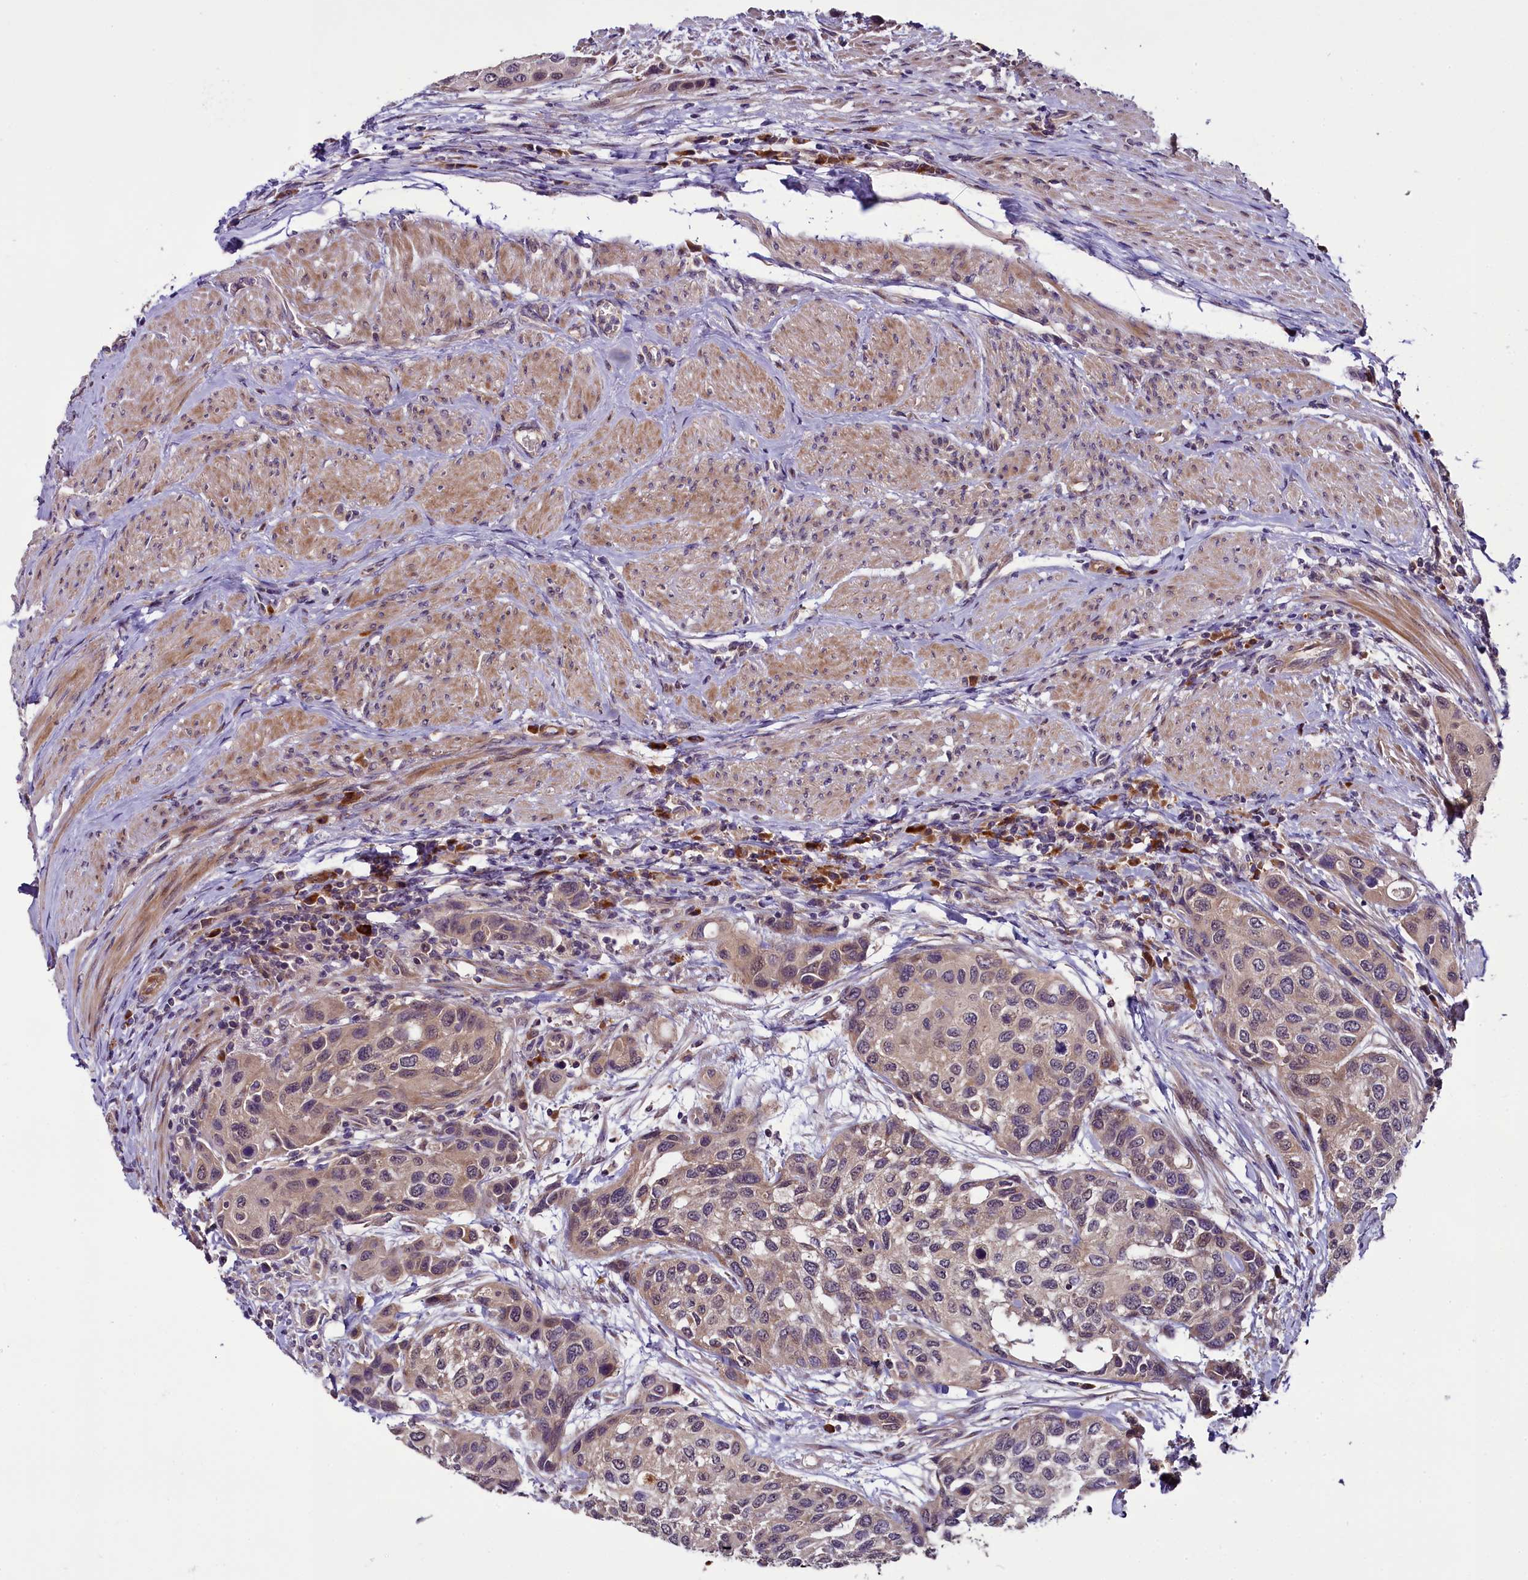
{"staining": {"intensity": "weak", "quantity": "<25%", "location": "cytoplasmic/membranous"}, "tissue": "urothelial cancer", "cell_type": "Tumor cells", "image_type": "cancer", "snomed": [{"axis": "morphology", "description": "Normal tissue, NOS"}, {"axis": "morphology", "description": "Urothelial carcinoma, High grade"}, {"axis": "topography", "description": "Vascular tissue"}, {"axis": "topography", "description": "Urinary bladder"}], "caption": "Tumor cells are negative for brown protein staining in high-grade urothelial carcinoma.", "gene": "RPUSD2", "patient": {"sex": "female", "age": 56}}